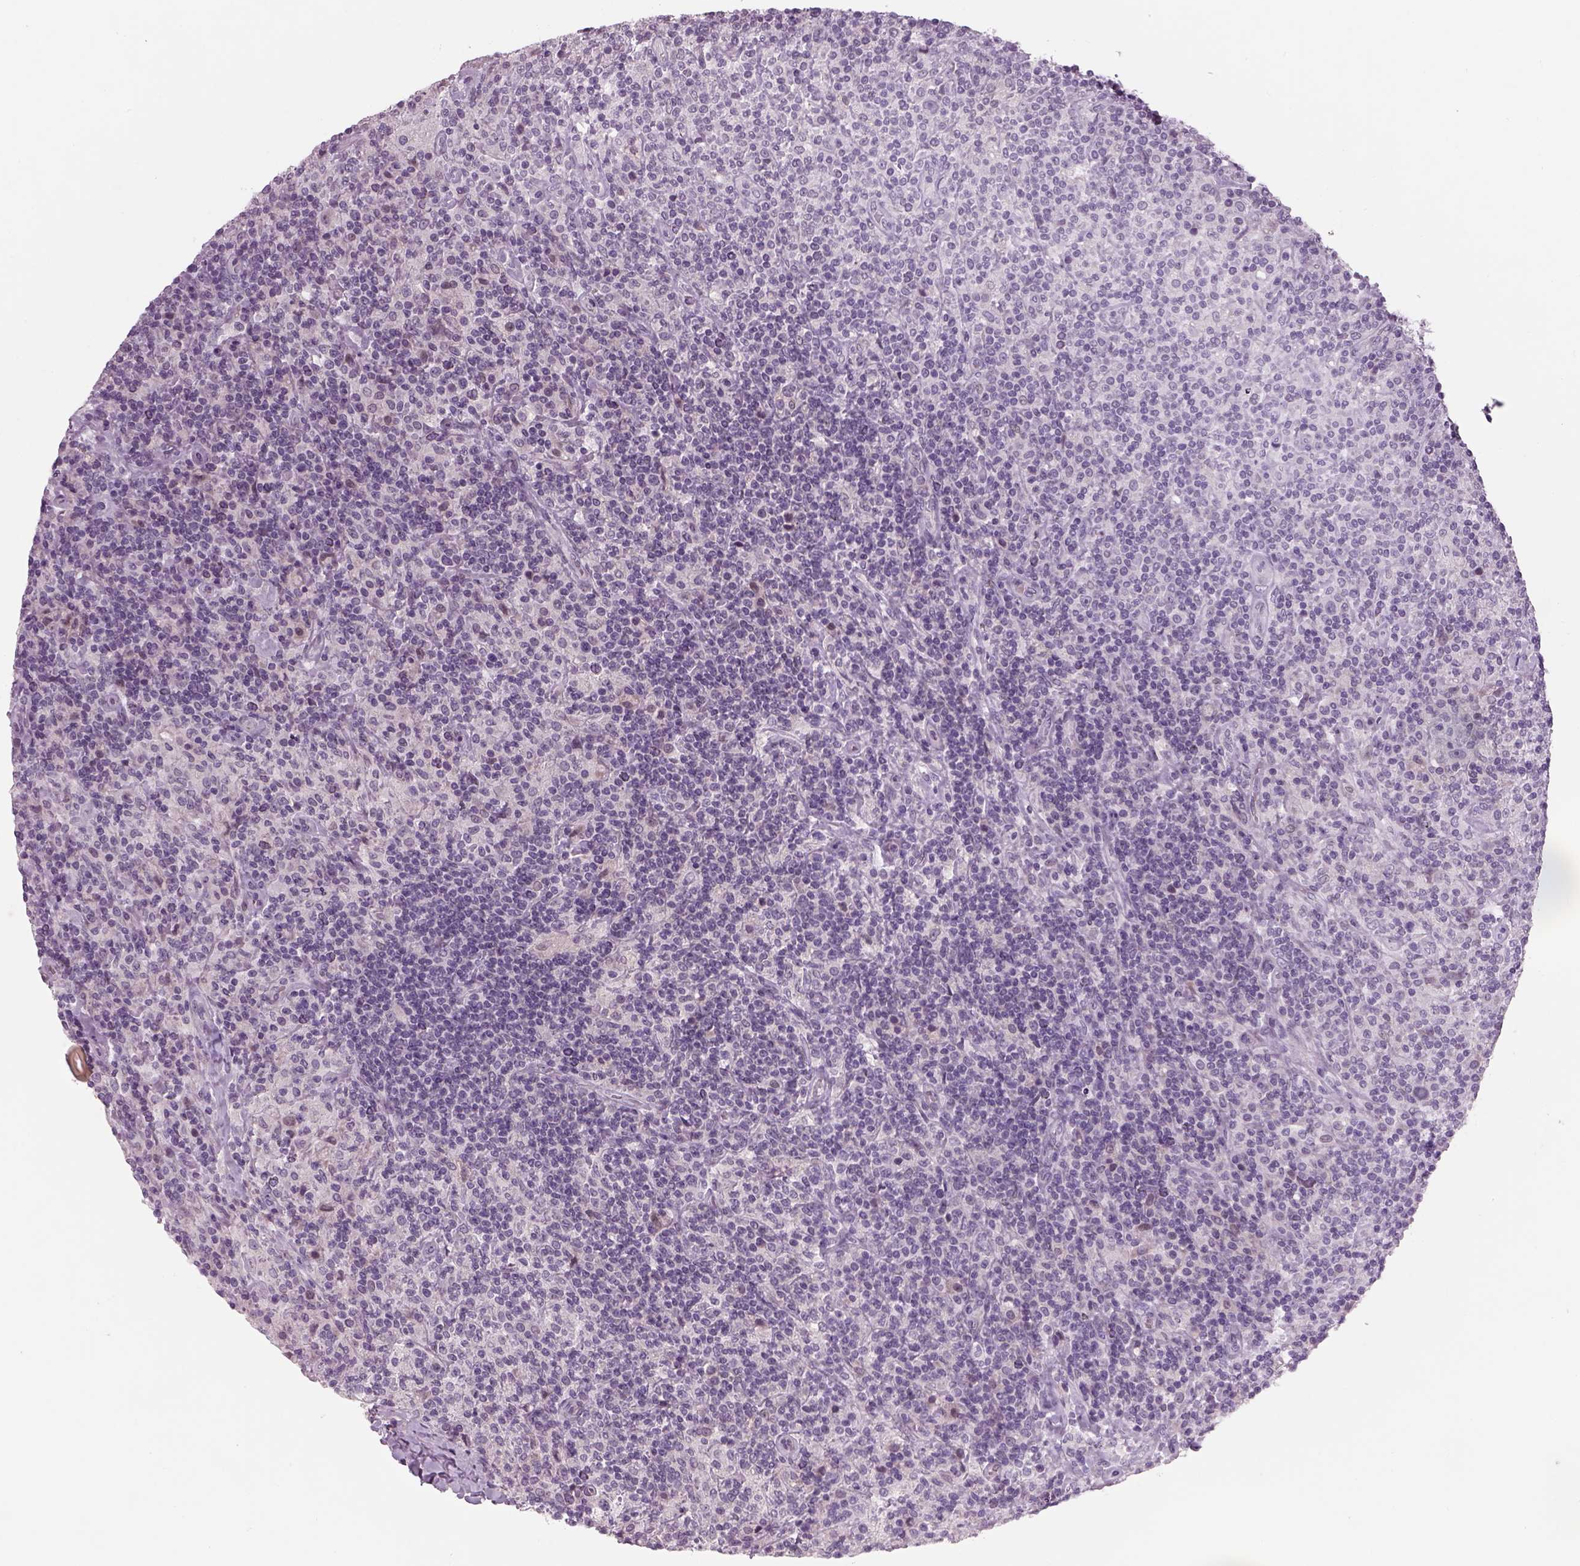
{"staining": {"intensity": "negative", "quantity": "none", "location": "none"}, "tissue": "lymphoma", "cell_type": "Tumor cells", "image_type": "cancer", "snomed": [{"axis": "morphology", "description": "Hodgkin's disease, NOS"}, {"axis": "topography", "description": "Lymph node"}], "caption": "Hodgkin's disease was stained to show a protein in brown. There is no significant expression in tumor cells. Brightfield microscopy of immunohistochemistry (IHC) stained with DAB (3,3'-diaminobenzidine) (brown) and hematoxylin (blue), captured at high magnification.", "gene": "PENK", "patient": {"sex": "male", "age": 70}}